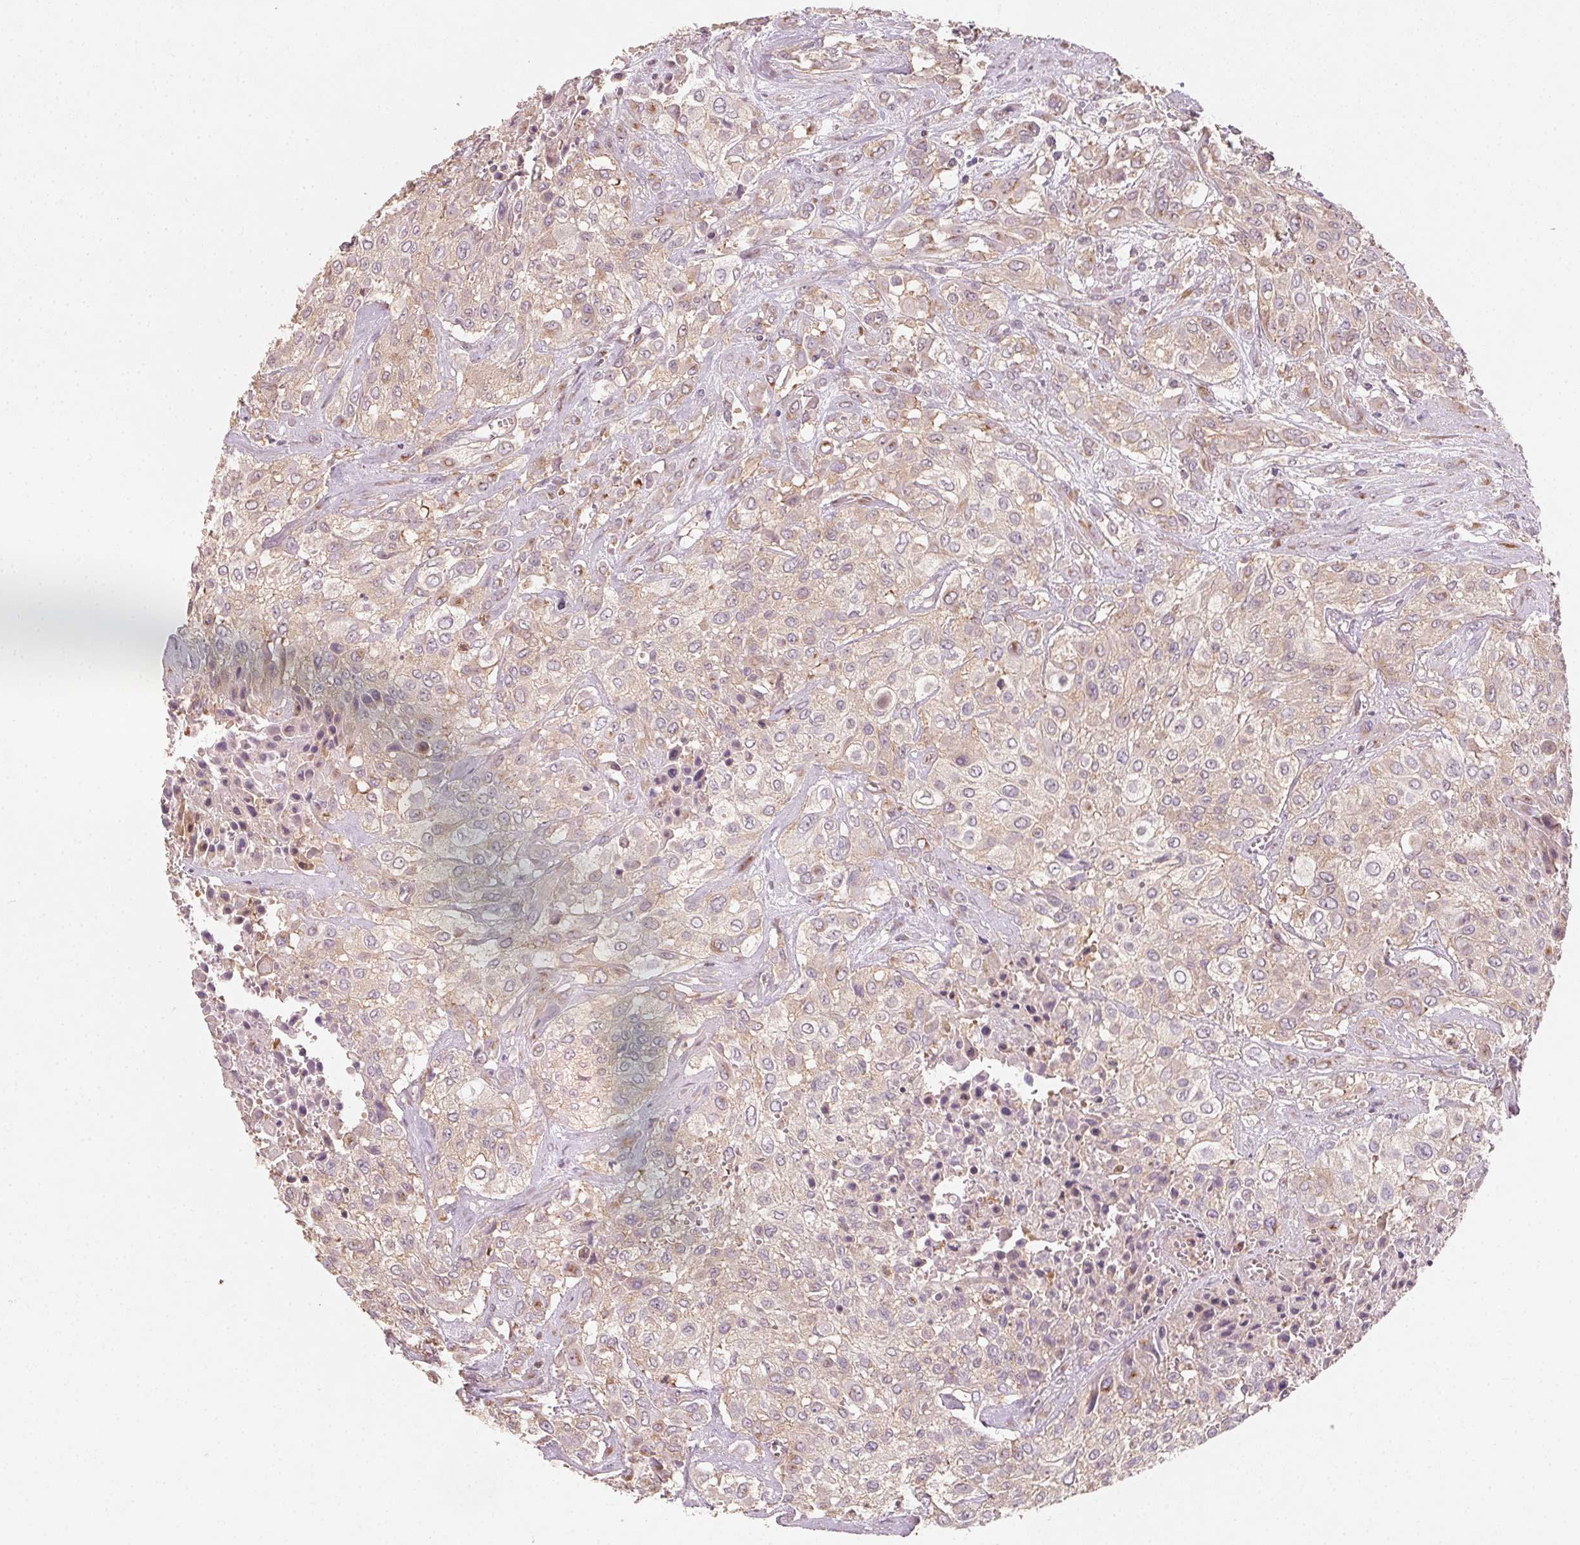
{"staining": {"intensity": "weak", "quantity": ">75%", "location": "cytoplasmic/membranous"}, "tissue": "urothelial cancer", "cell_type": "Tumor cells", "image_type": "cancer", "snomed": [{"axis": "morphology", "description": "Urothelial carcinoma, High grade"}, {"axis": "topography", "description": "Urinary bladder"}], "caption": "Human urothelial carcinoma (high-grade) stained with a protein marker displays weak staining in tumor cells.", "gene": "AP1S1", "patient": {"sex": "male", "age": 57}}